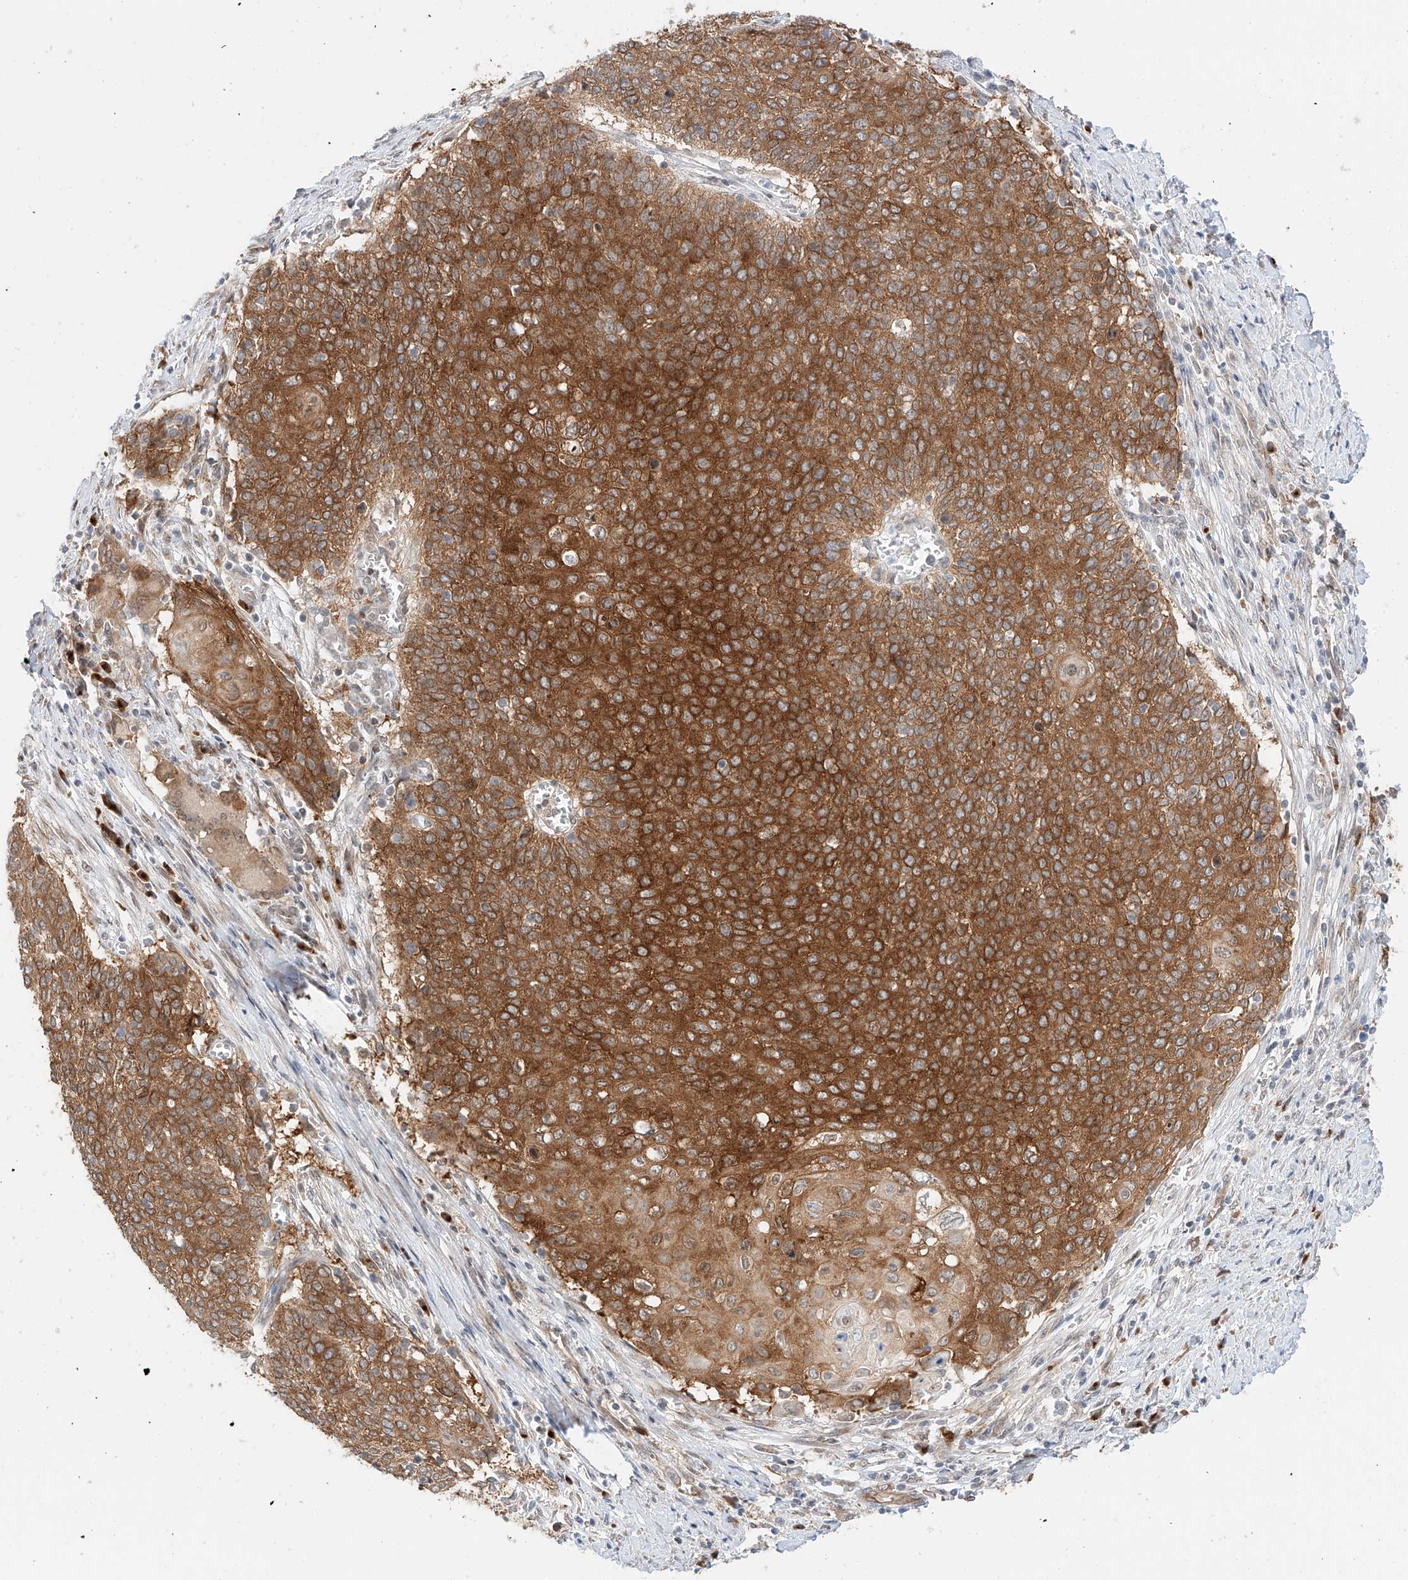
{"staining": {"intensity": "strong", "quantity": ">75%", "location": "cytoplasmic/membranous"}, "tissue": "cervical cancer", "cell_type": "Tumor cells", "image_type": "cancer", "snomed": [{"axis": "morphology", "description": "Squamous cell carcinoma, NOS"}, {"axis": "topography", "description": "Cervix"}], "caption": "DAB immunohistochemical staining of cervical squamous cell carcinoma exhibits strong cytoplasmic/membranous protein positivity in about >75% of tumor cells.", "gene": "CARMIL1", "patient": {"sex": "female", "age": 39}}